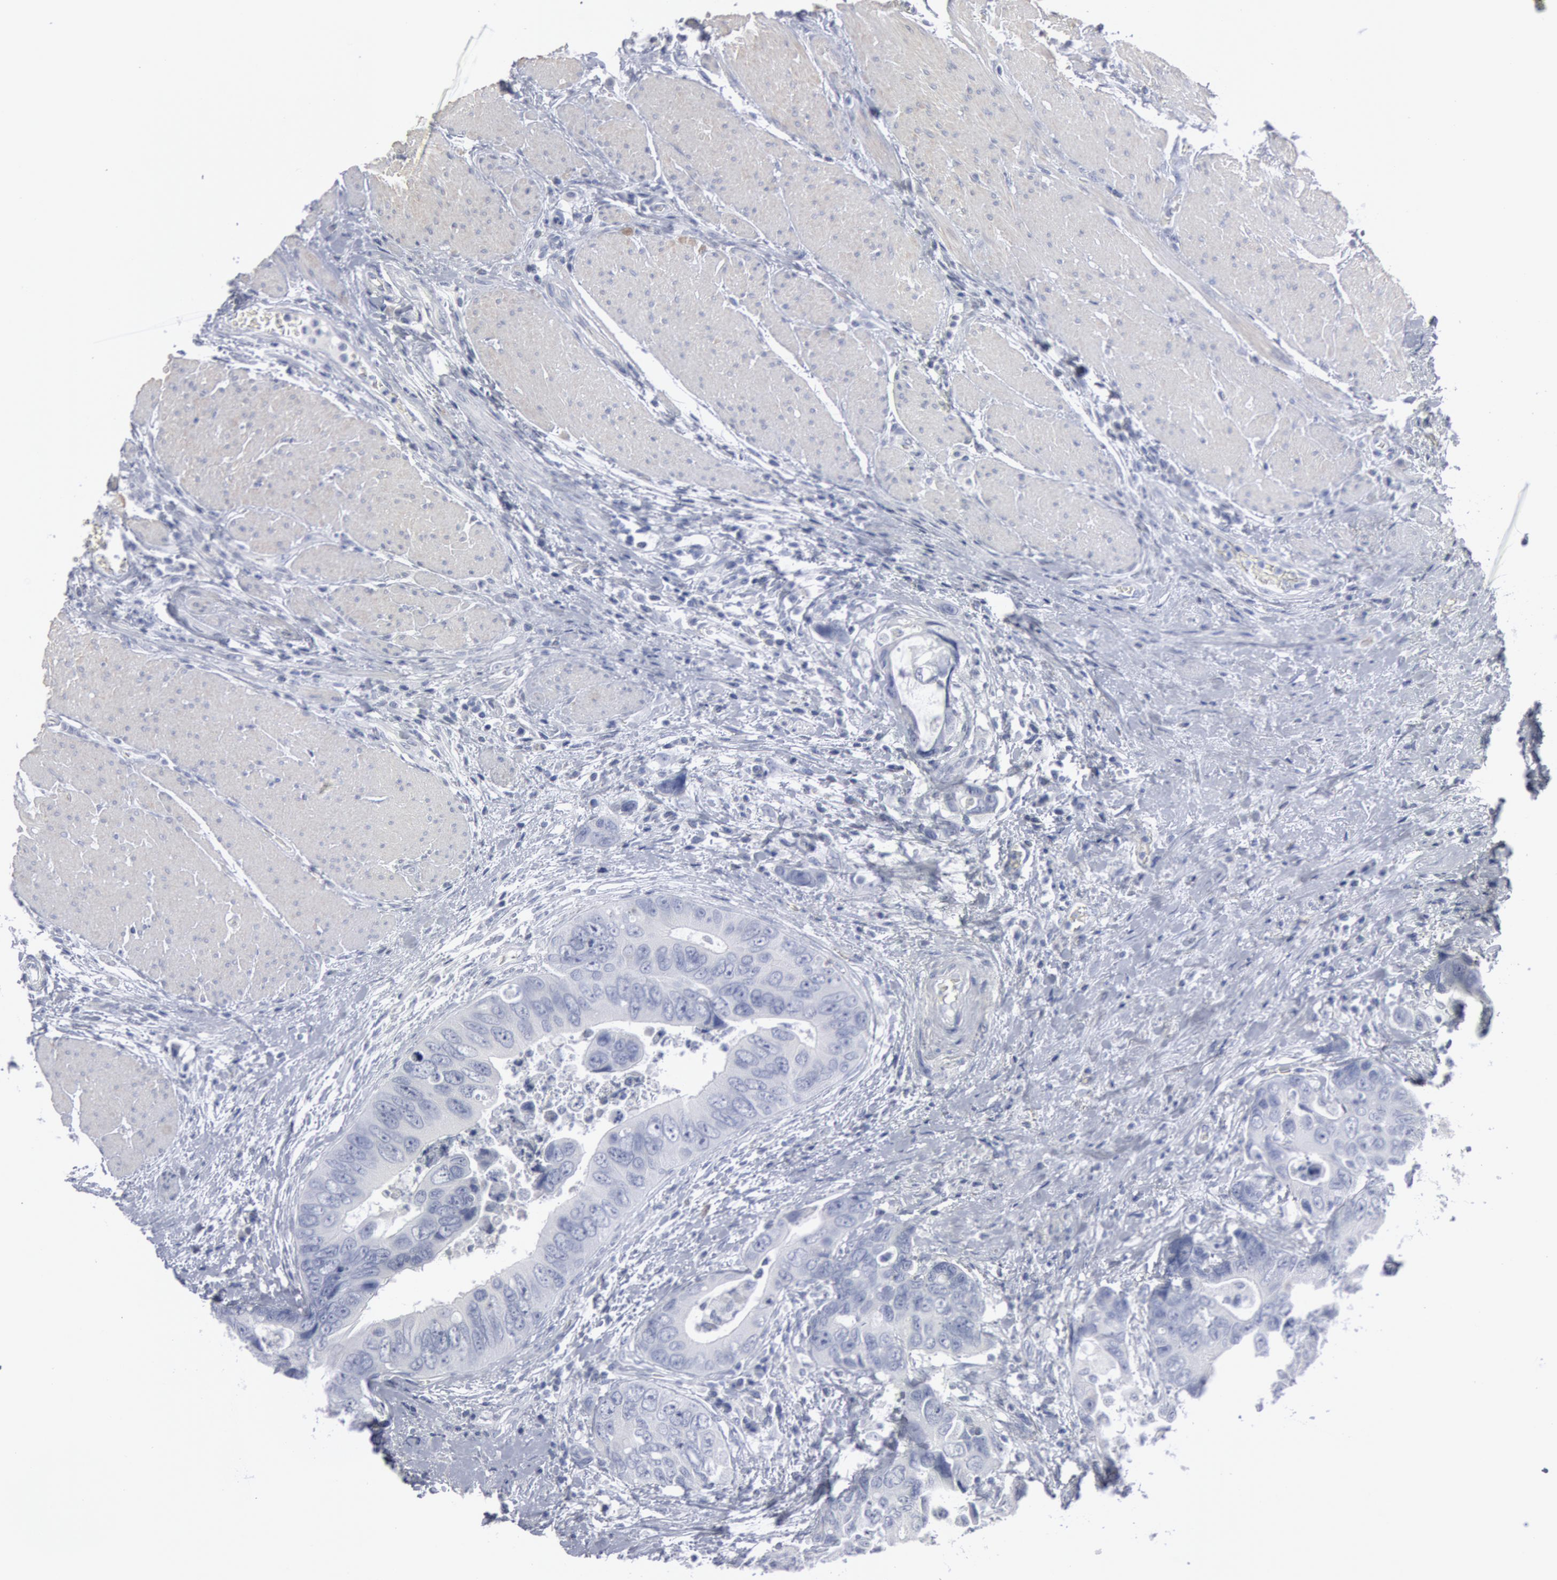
{"staining": {"intensity": "negative", "quantity": "none", "location": "none"}, "tissue": "colorectal cancer", "cell_type": "Tumor cells", "image_type": "cancer", "snomed": [{"axis": "morphology", "description": "Adenocarcinoma, NOS"}, {"axis": "topography", "description": "Rectum"}], "caption": "Micrograph shows no protein expression in tumor cells of colorectal cancer (adenocarcinoma) tissue.", "gene": "DMC1", "patient": {"sex": "female", "age": 67}}